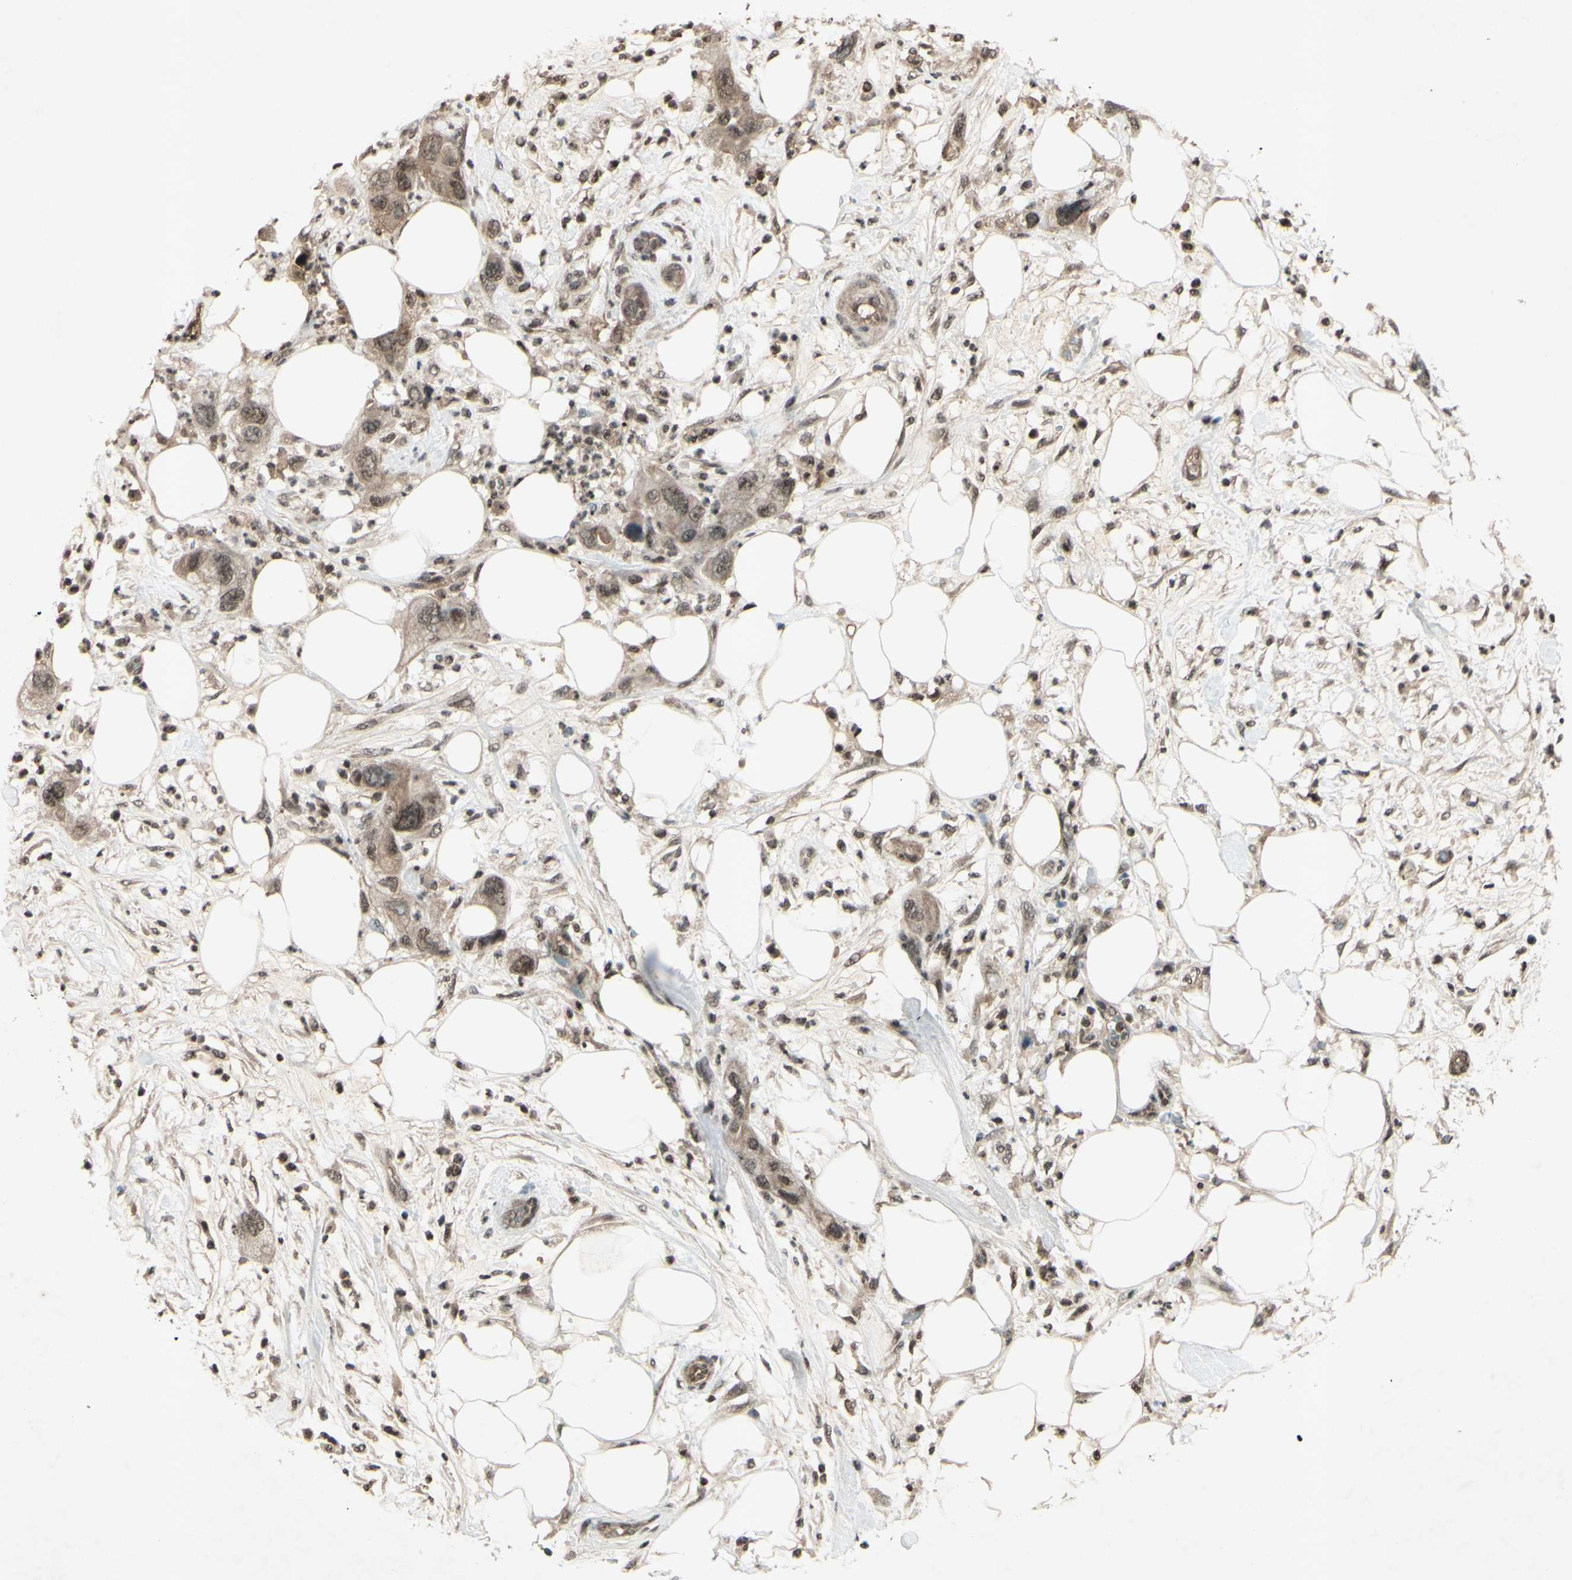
{"staining": {"intensity": "moderate", "quantity": ">75%", "location": "nuclear"}, "tissue": "pancreatic cancer", "cell_type": "Tumor cells", "image_type": "cancer", "snomed": [{"axis": "morphology", "description": "Adenocarcinoma, NOS"}, {"axis": "topography", "description": "Pancreas"}], "caption": "Protein staining of pancreatic cancer (adenocarcinoma) tissue displays moderate nuclear expression in about >75% of tumor cells.", "gene": "SNW1", "patient": {"sex": "female", "age": 71}}